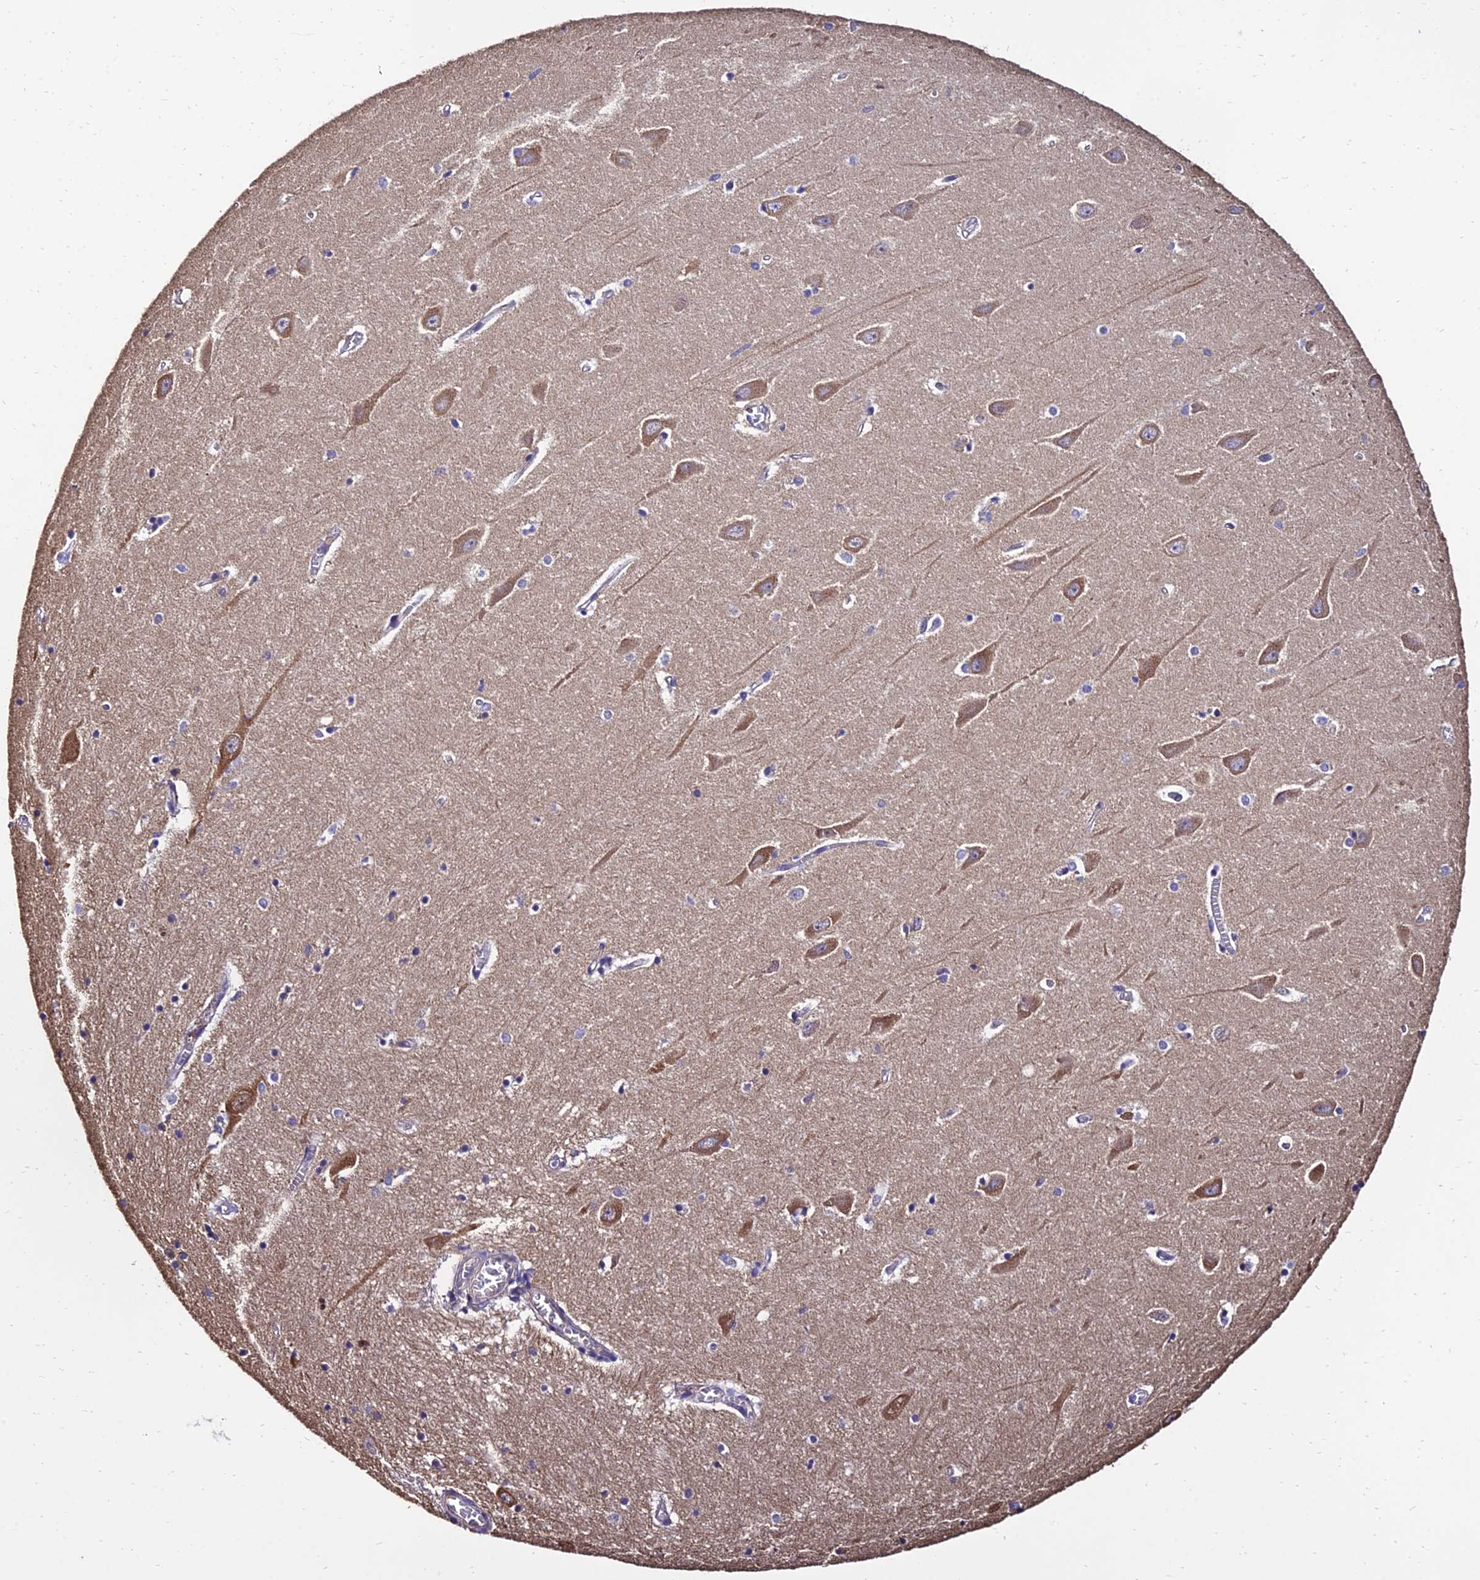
{"staining": {"intensity": "negative", "quantity": "none", "location": "none"}, "tissue": "hippocampus", "cell_type": "Glial cells", "image_type": "normal", "snomed": [{"axis": "morphology", "description": "Normal tissue, NOS"}, {"axis": "topography", "description": "Hippocampus"}], "caption": "DAB immunohistochemical staining of unremarkable human hippocampus reveals no significant expression in glial cells. (Immunohistochemistry, brightfield microscopy, high magnification).", "gene": "CALM1", "patient": {"sex": "female", "age": 64}}